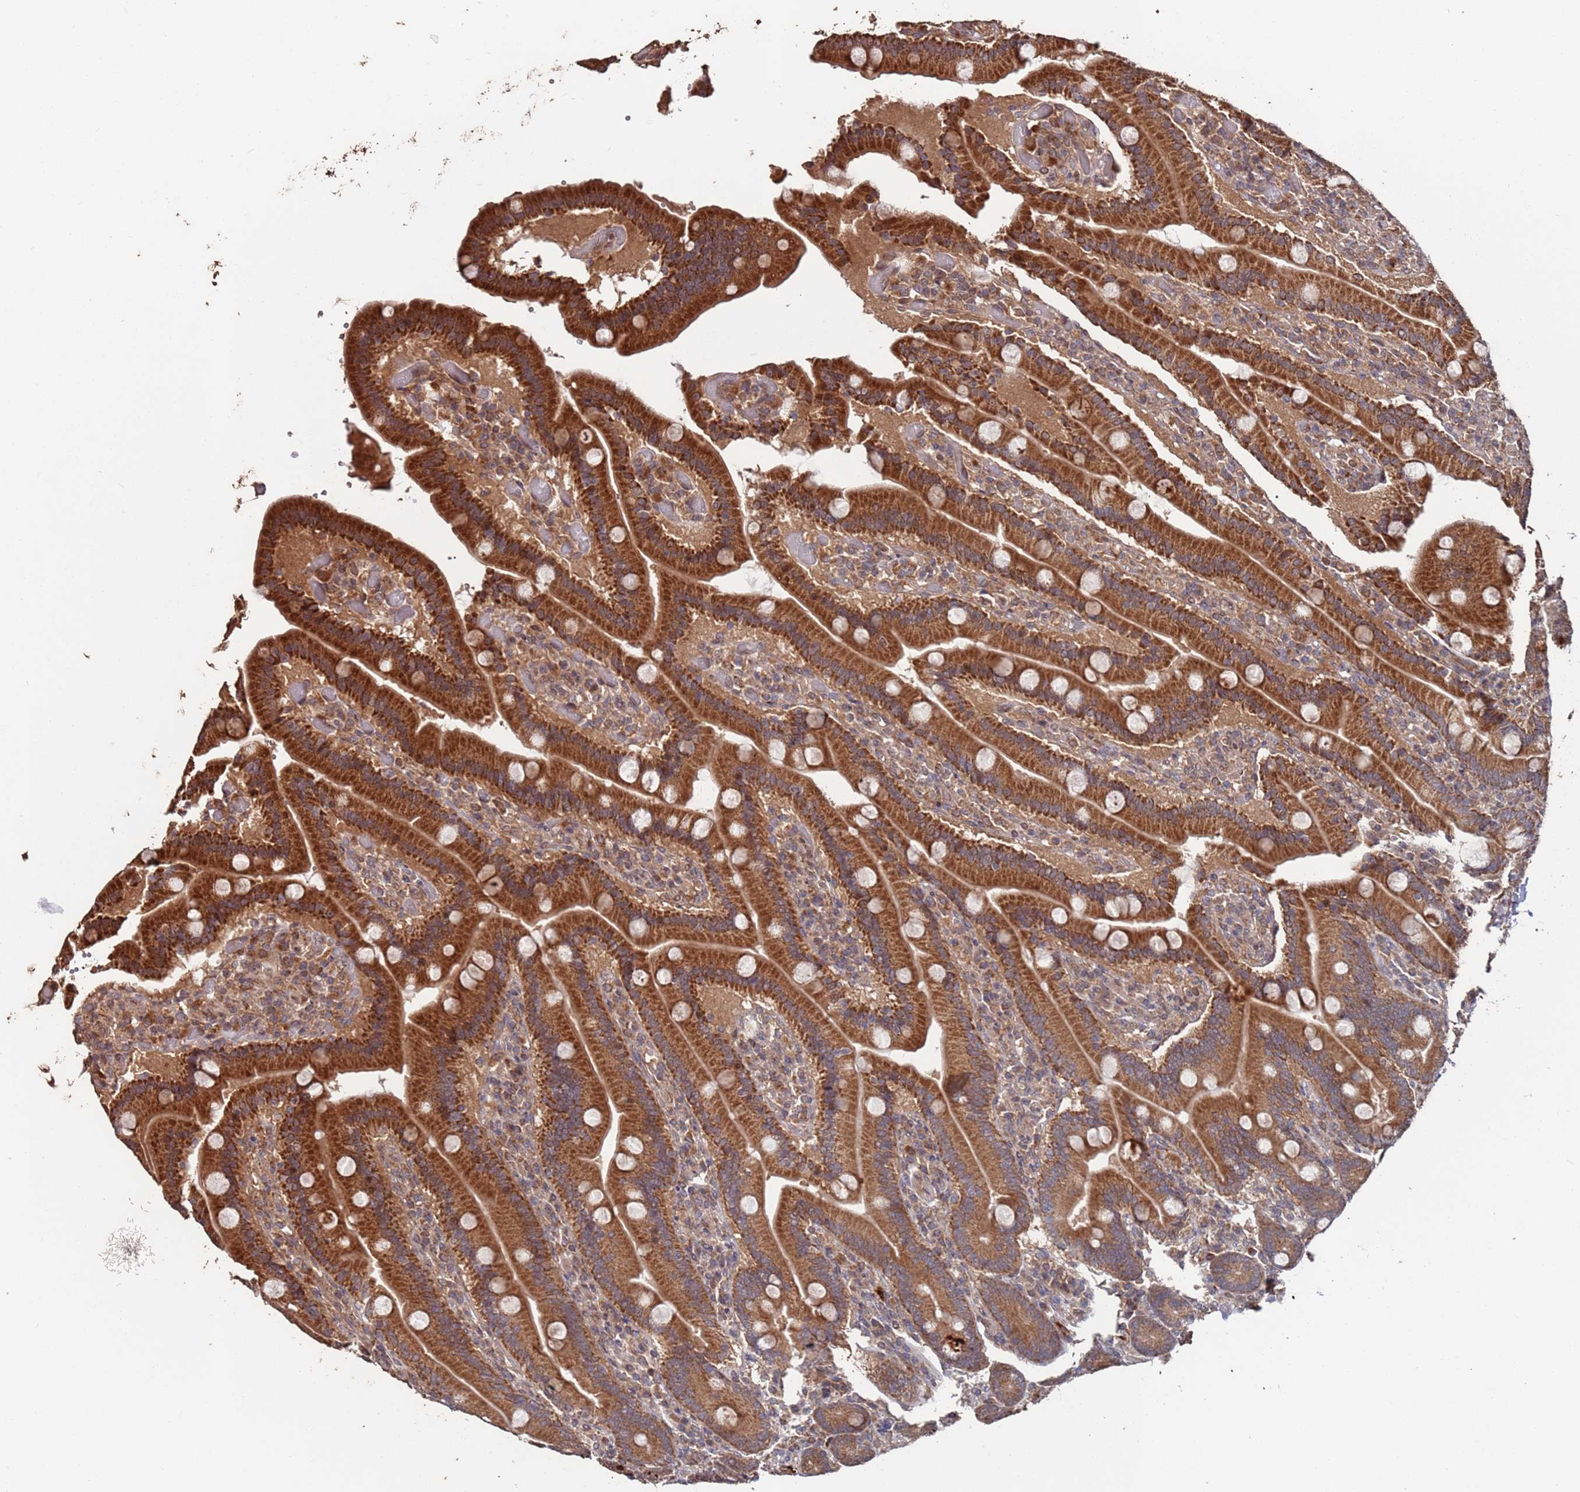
{"staining": {"intensity": "strong", "quantity": ">75%", "location": "cytoplasmic/membranous"}, "tissue": "duodenum", "cell_type": "Glandular cells", "image_type": "normal", "snomed": [{"axis": "morphology", "description": "Normal tissue, NOS"}, {"axis": "topography", "description": "Duodenum"}], "caption": "IHC (DAB) staining of benign human duodenum shows strong cytoplasmic/membranous protein positivity in approximately >75% of glandular cells.", "gene": "PRR7", "patient": {"sex": "female", "age": 62}}